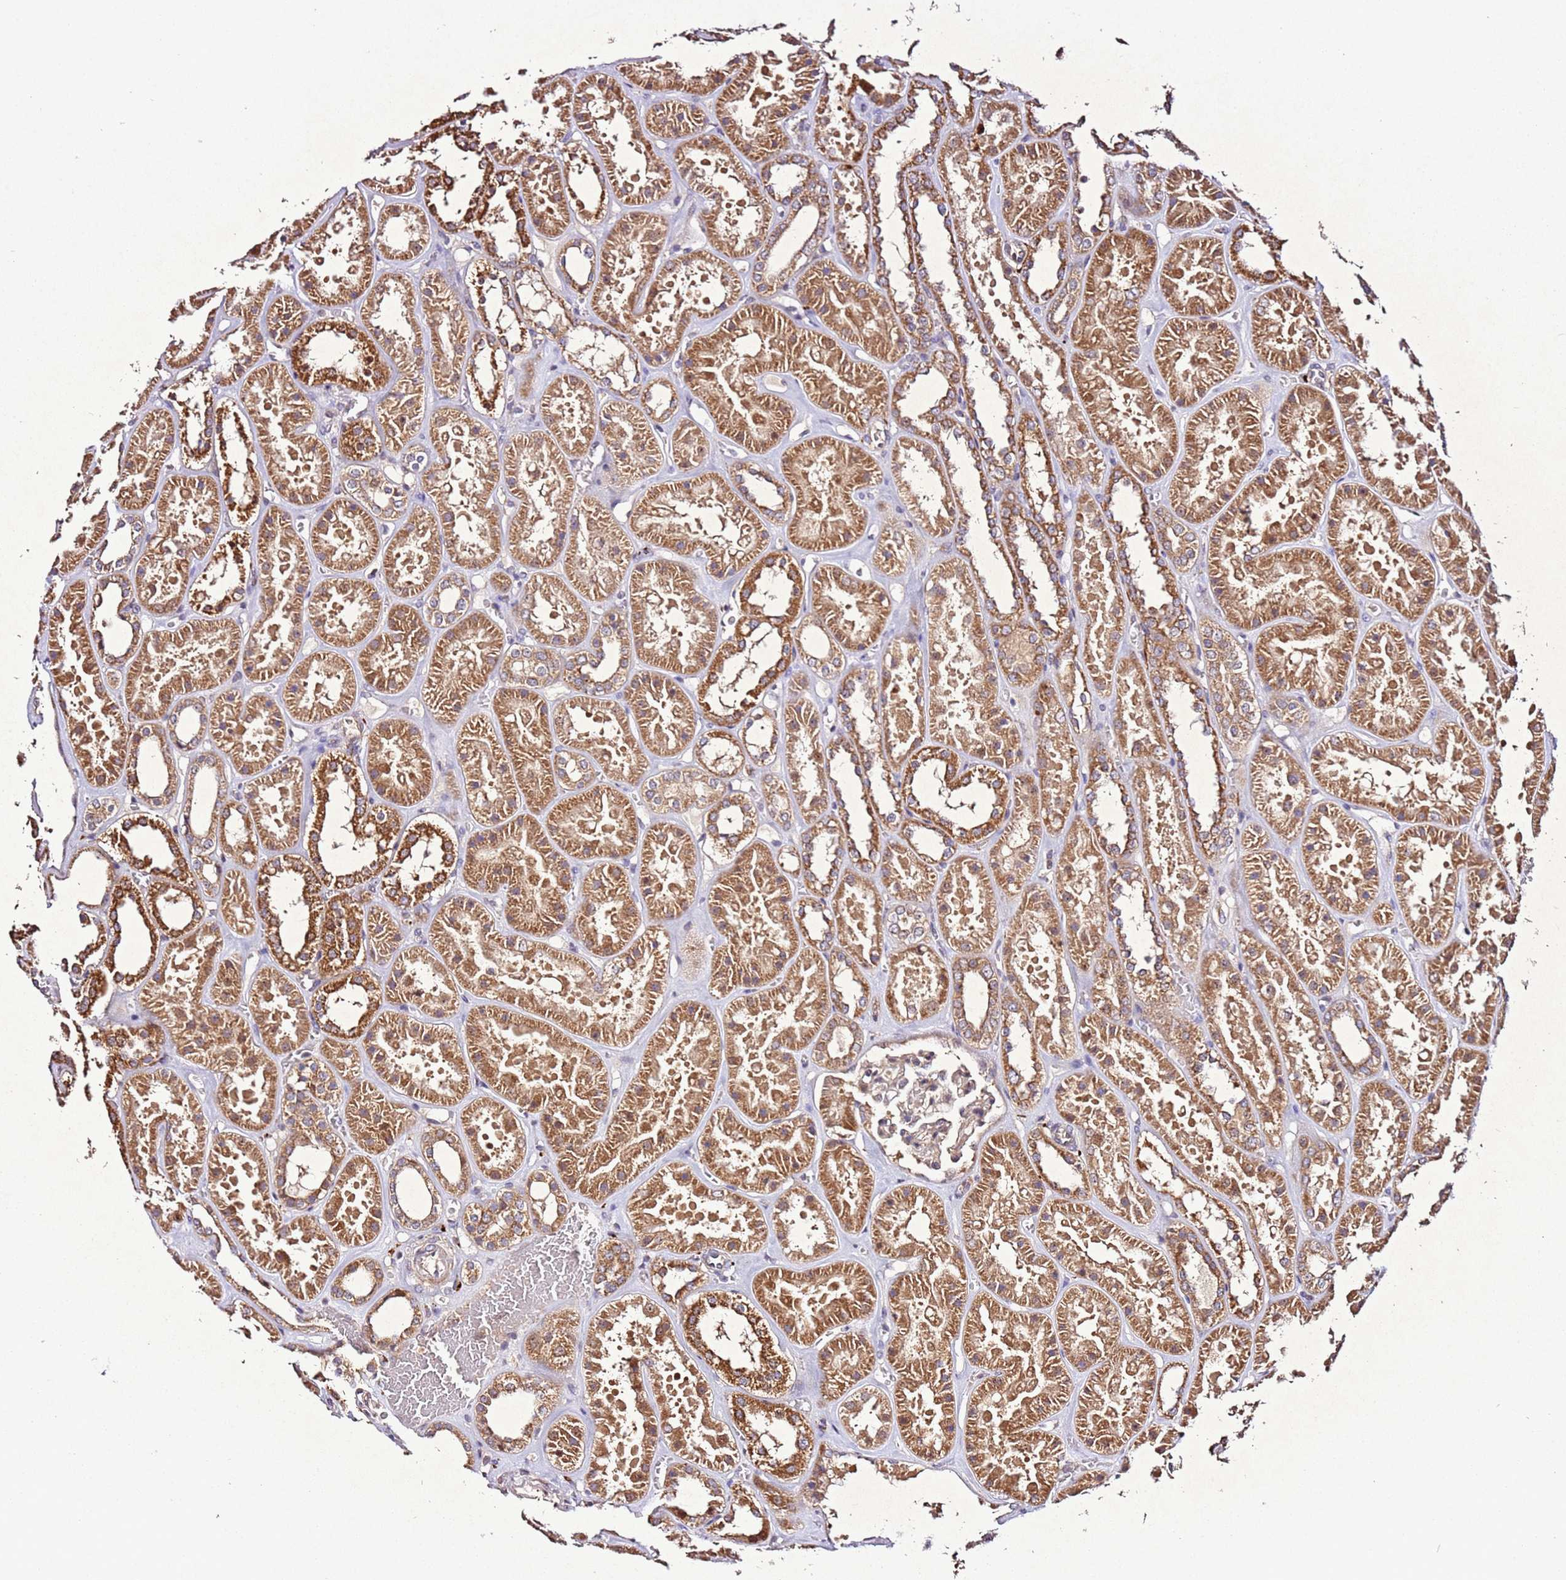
{"staining": {"intensity": "weak", "quantity": "<25%", "location": "cytoplasmic/membranous"}, "tissue": "kidney", "cell_type": "Cells in glomeruli", "image_type": "normal", "snomed": [{"axis": "morphology", "description": "Normal tissue, NOS"}, {"axis": "topography", "description": "Kidney"}], "caption": "The IHC histopathology image has no significant staining in cells in glomeruli of kidney.", "gene": "PTMA", "patient": {"sex": "female", "age": 41}}